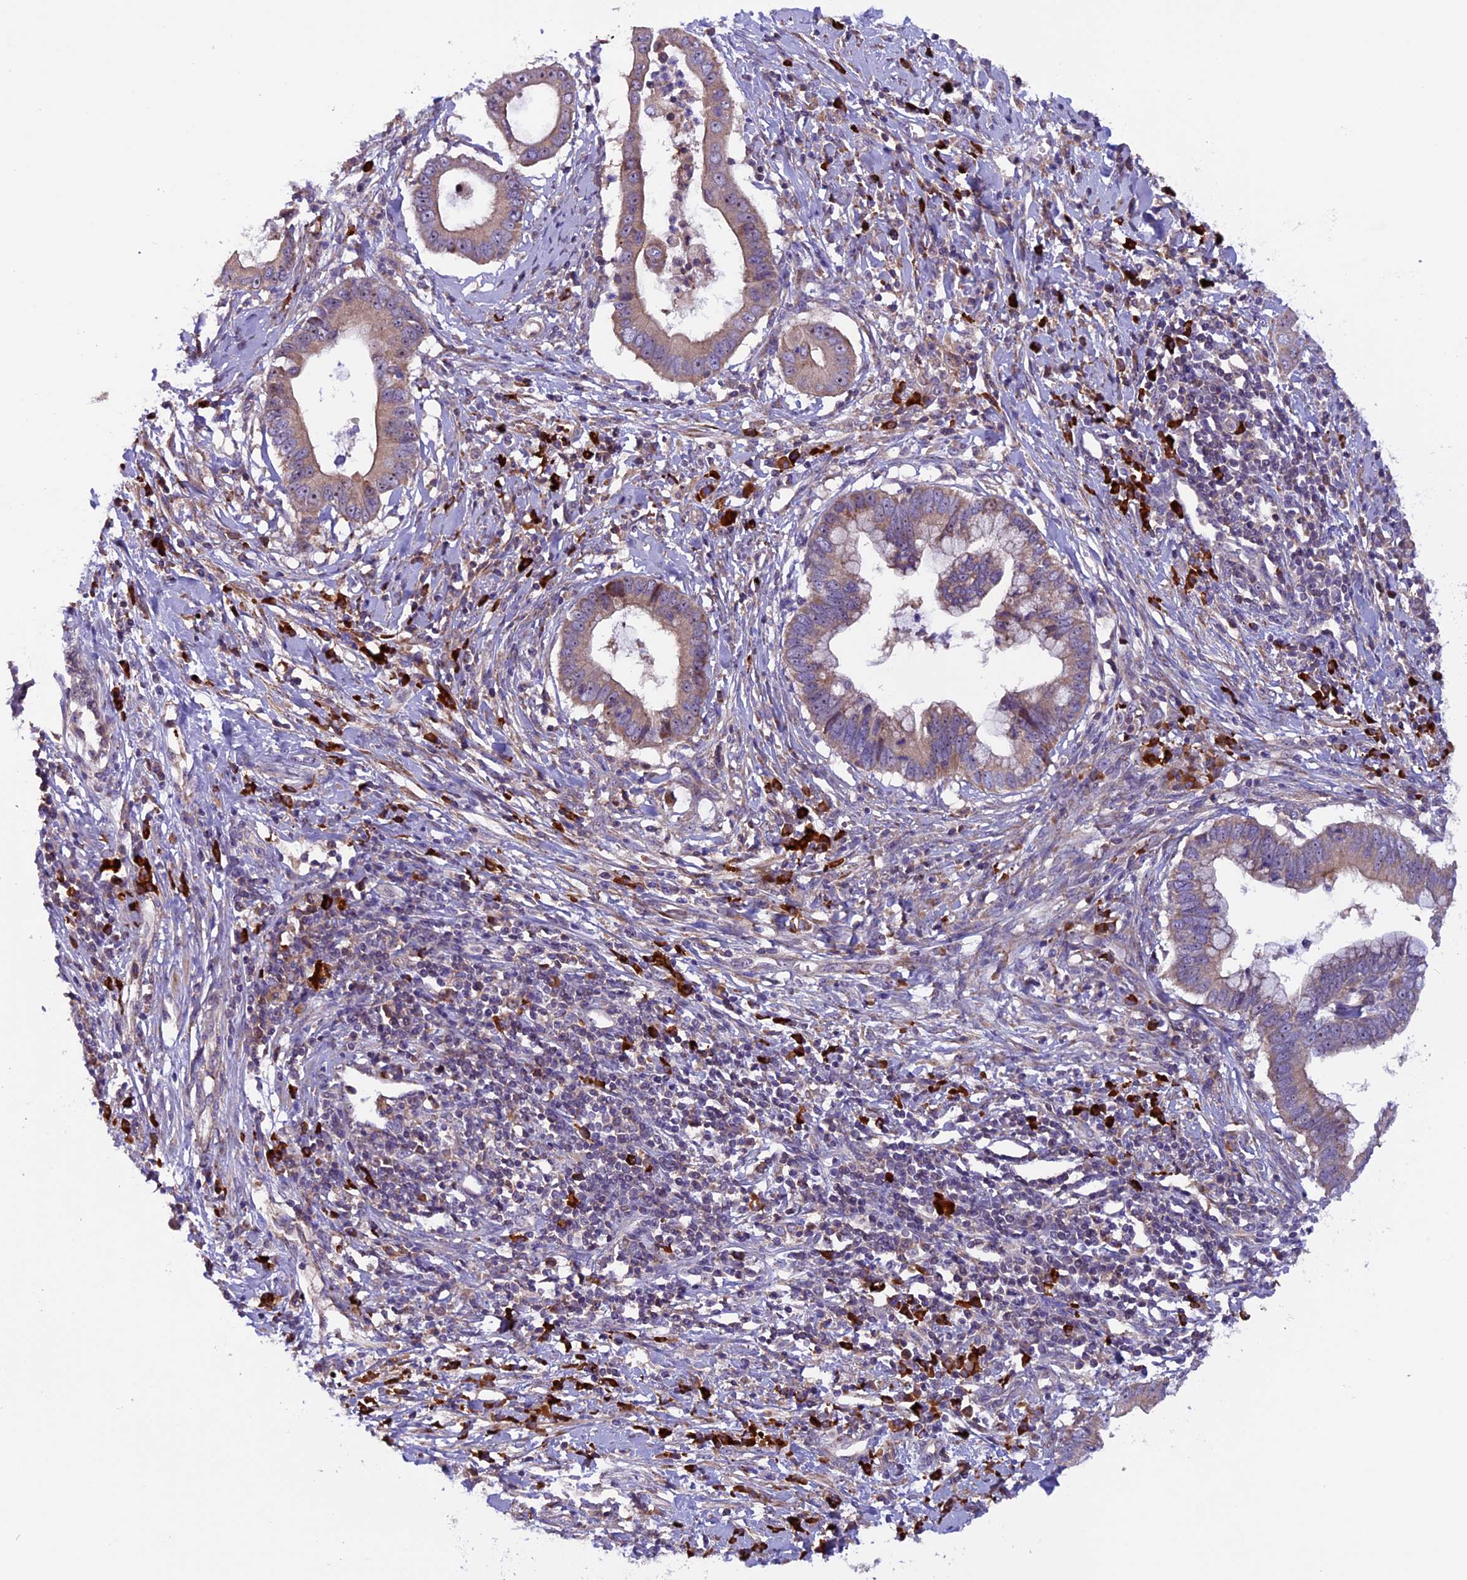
{"staining": {"intensity": "moderate", "quantity": ">75%", "location": "cytoplasmic/membranous"}, "tissue": "cervical cancer", "cell_type": "Tumor cells", "image_type": "cancer", "snomed": [{"axis": "morphology", "description": "Adenocarcinoma, NOS"}, {"axis": "topography", "description": "Cervix"}], "caption": "Human cervical cancer stained for a protein (brown) reveals moderate cytoplasmic/membranous positive positivity in approximately >75% of tumor cells.", "gene": "FRY", "patient": {"sex": "female", "age": 44}}